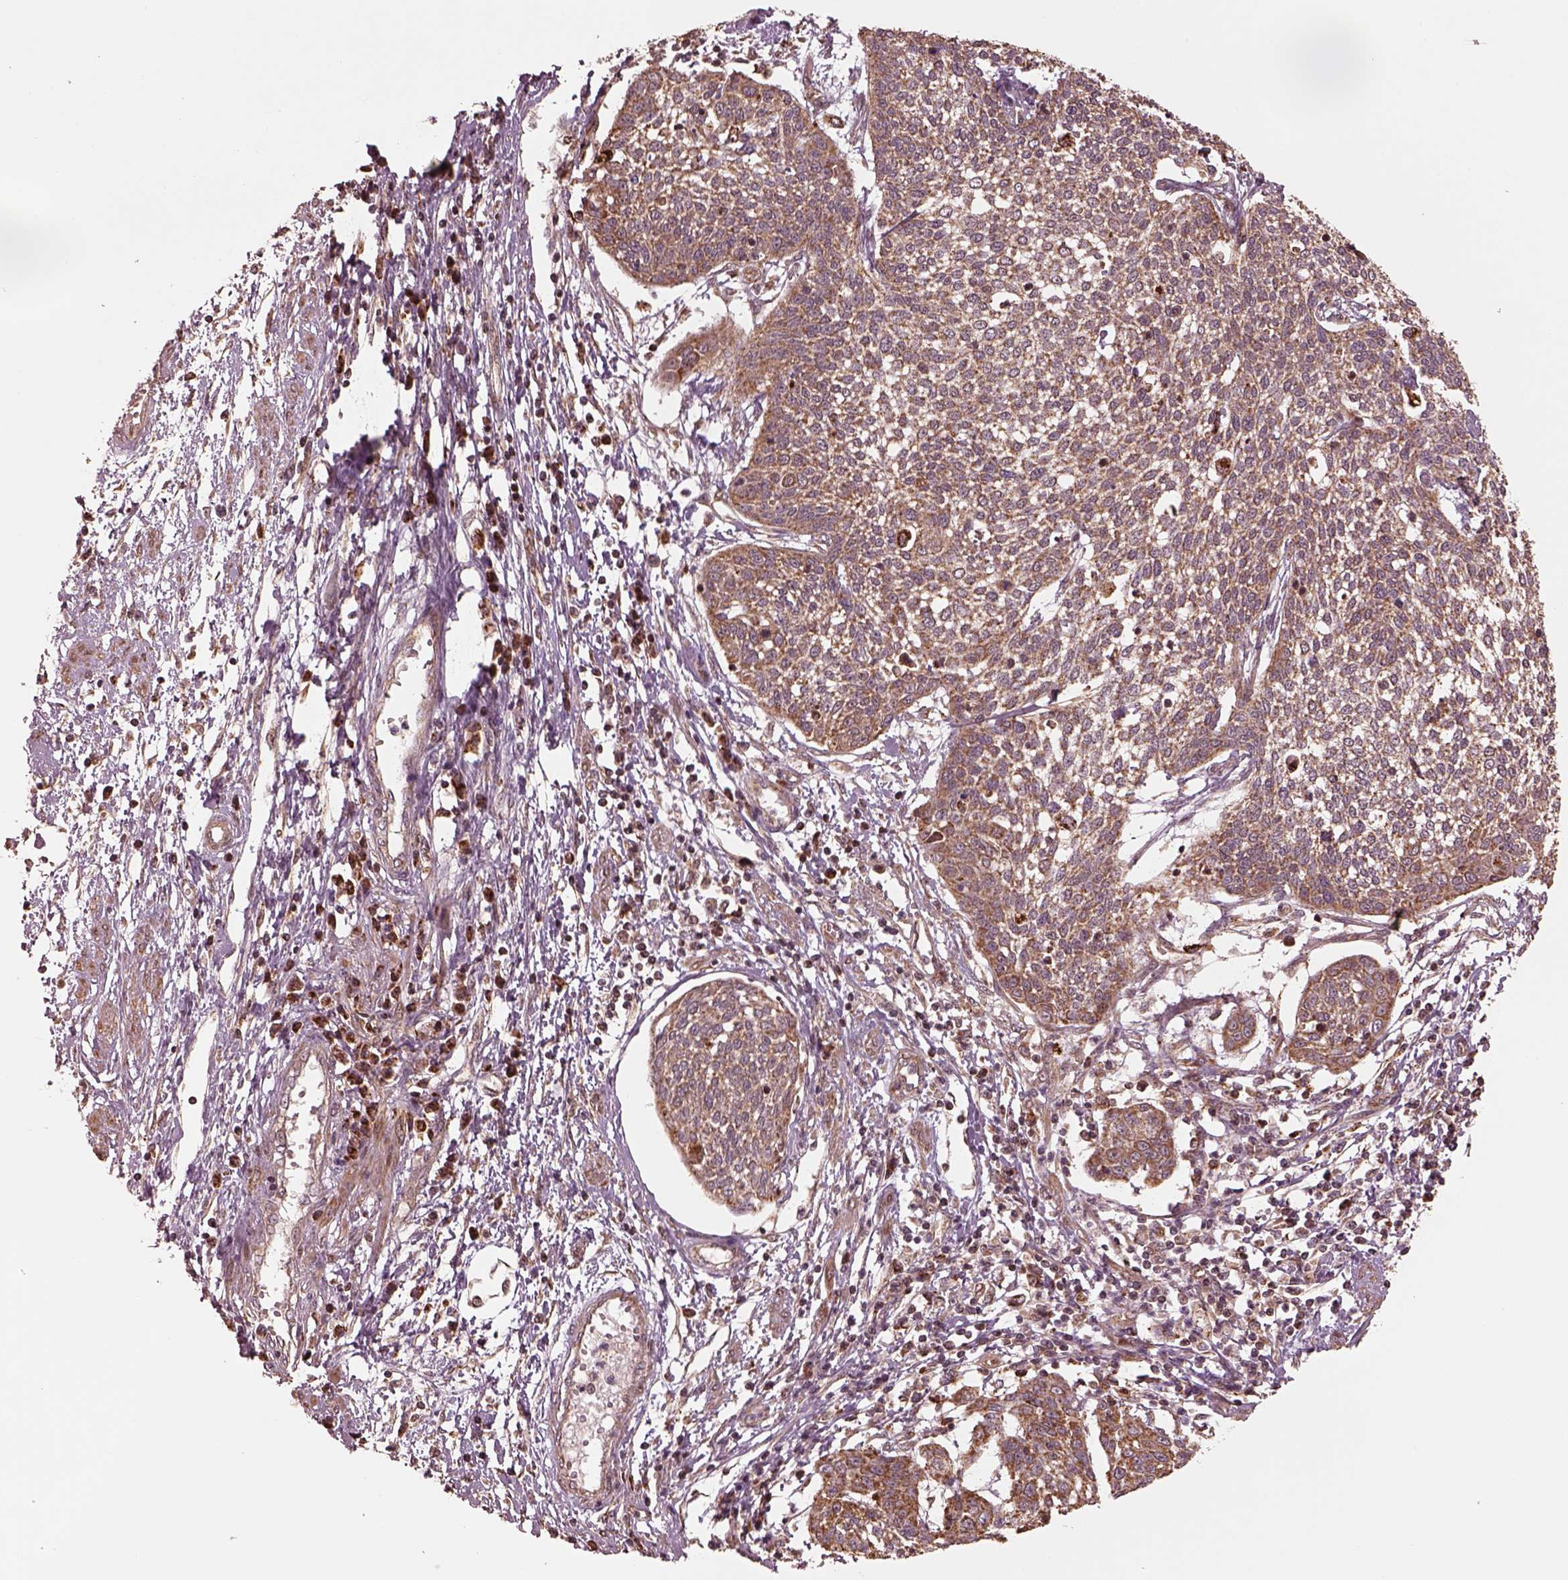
{"staining": {"intensity": "moderate", "quantity": ">75%", "location": "cytoplasmic/membranous"}, "tissue": "cervical cancer", "cell_type": "Tumor cells", "image_type": "cancer", "snomed": [{"axis": "morphology", "description": "Squamous cell carcinoma, NOS"}, {"axis": "topography", "description": "Cervix"}], "caption": "DAB immunohistochemical staining of human cervical cancer exhibits moderate cytoplasmic/membranous protein expression in about >75% of tumor cells.", "gene": "SEL1L3", "patient": {"sex": "female", "age": 34}}